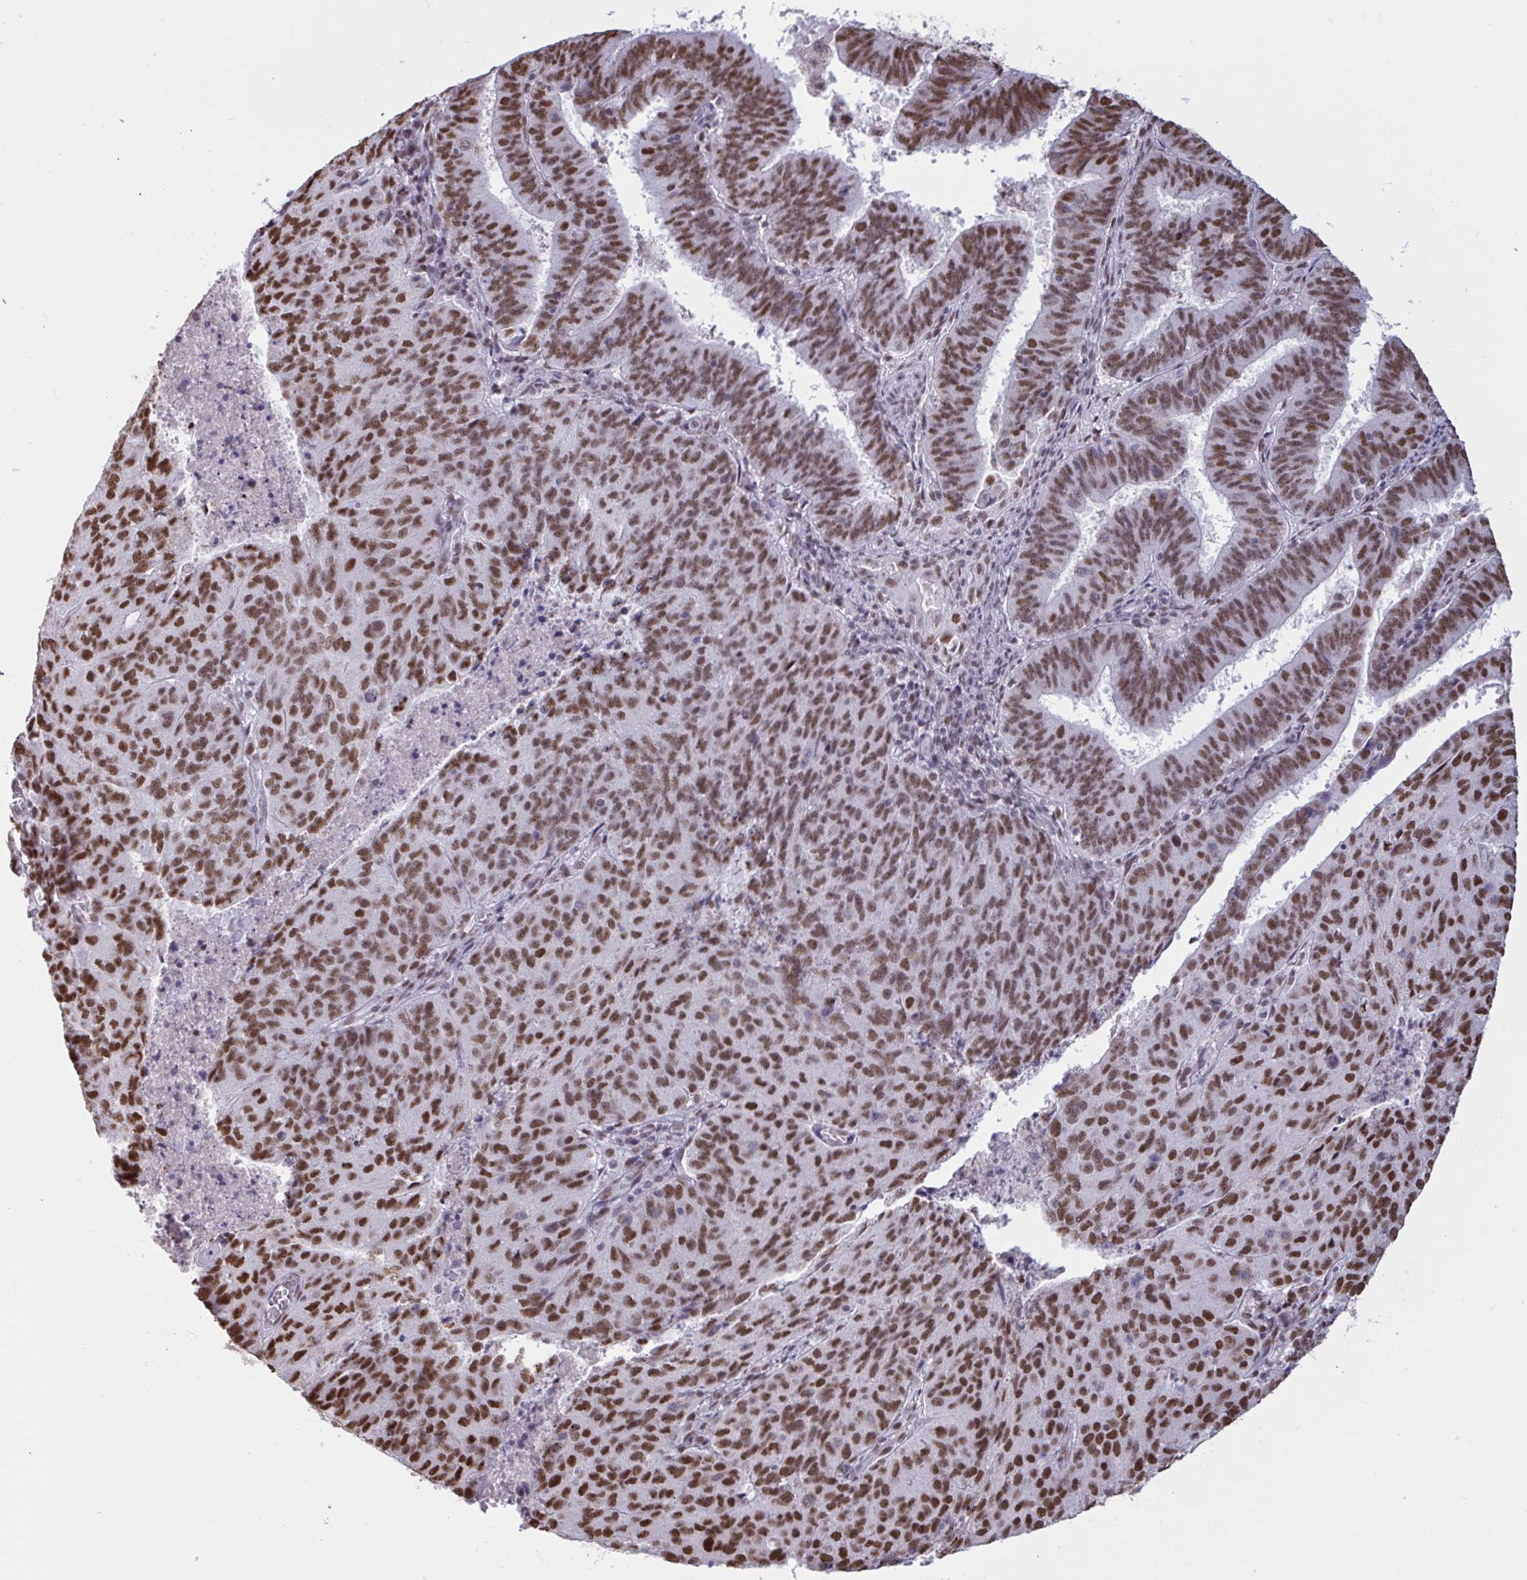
{"staining": {"intensity": "strong", "quantity": ">75%", "location": "nuclear"}, "tissue": "endometrial cancer", "cell_type": "Tumor cells", "image_type": "cancer", "snomed": [{"axis": "morphology", "description": "Adenocarcinoma, NOS"}, {"axis": "topography", "description": "Endometrium"}], "caption": "Protein staining of endometrial adenocarcinoma tissue shows strong nuclear staining in approximately >75% of tumor cells. The protein is shown in brown color, while the nuclei are stained blue.", "gene": "CBFA2T2", "patient": {"sex": "female", "age": 82}}